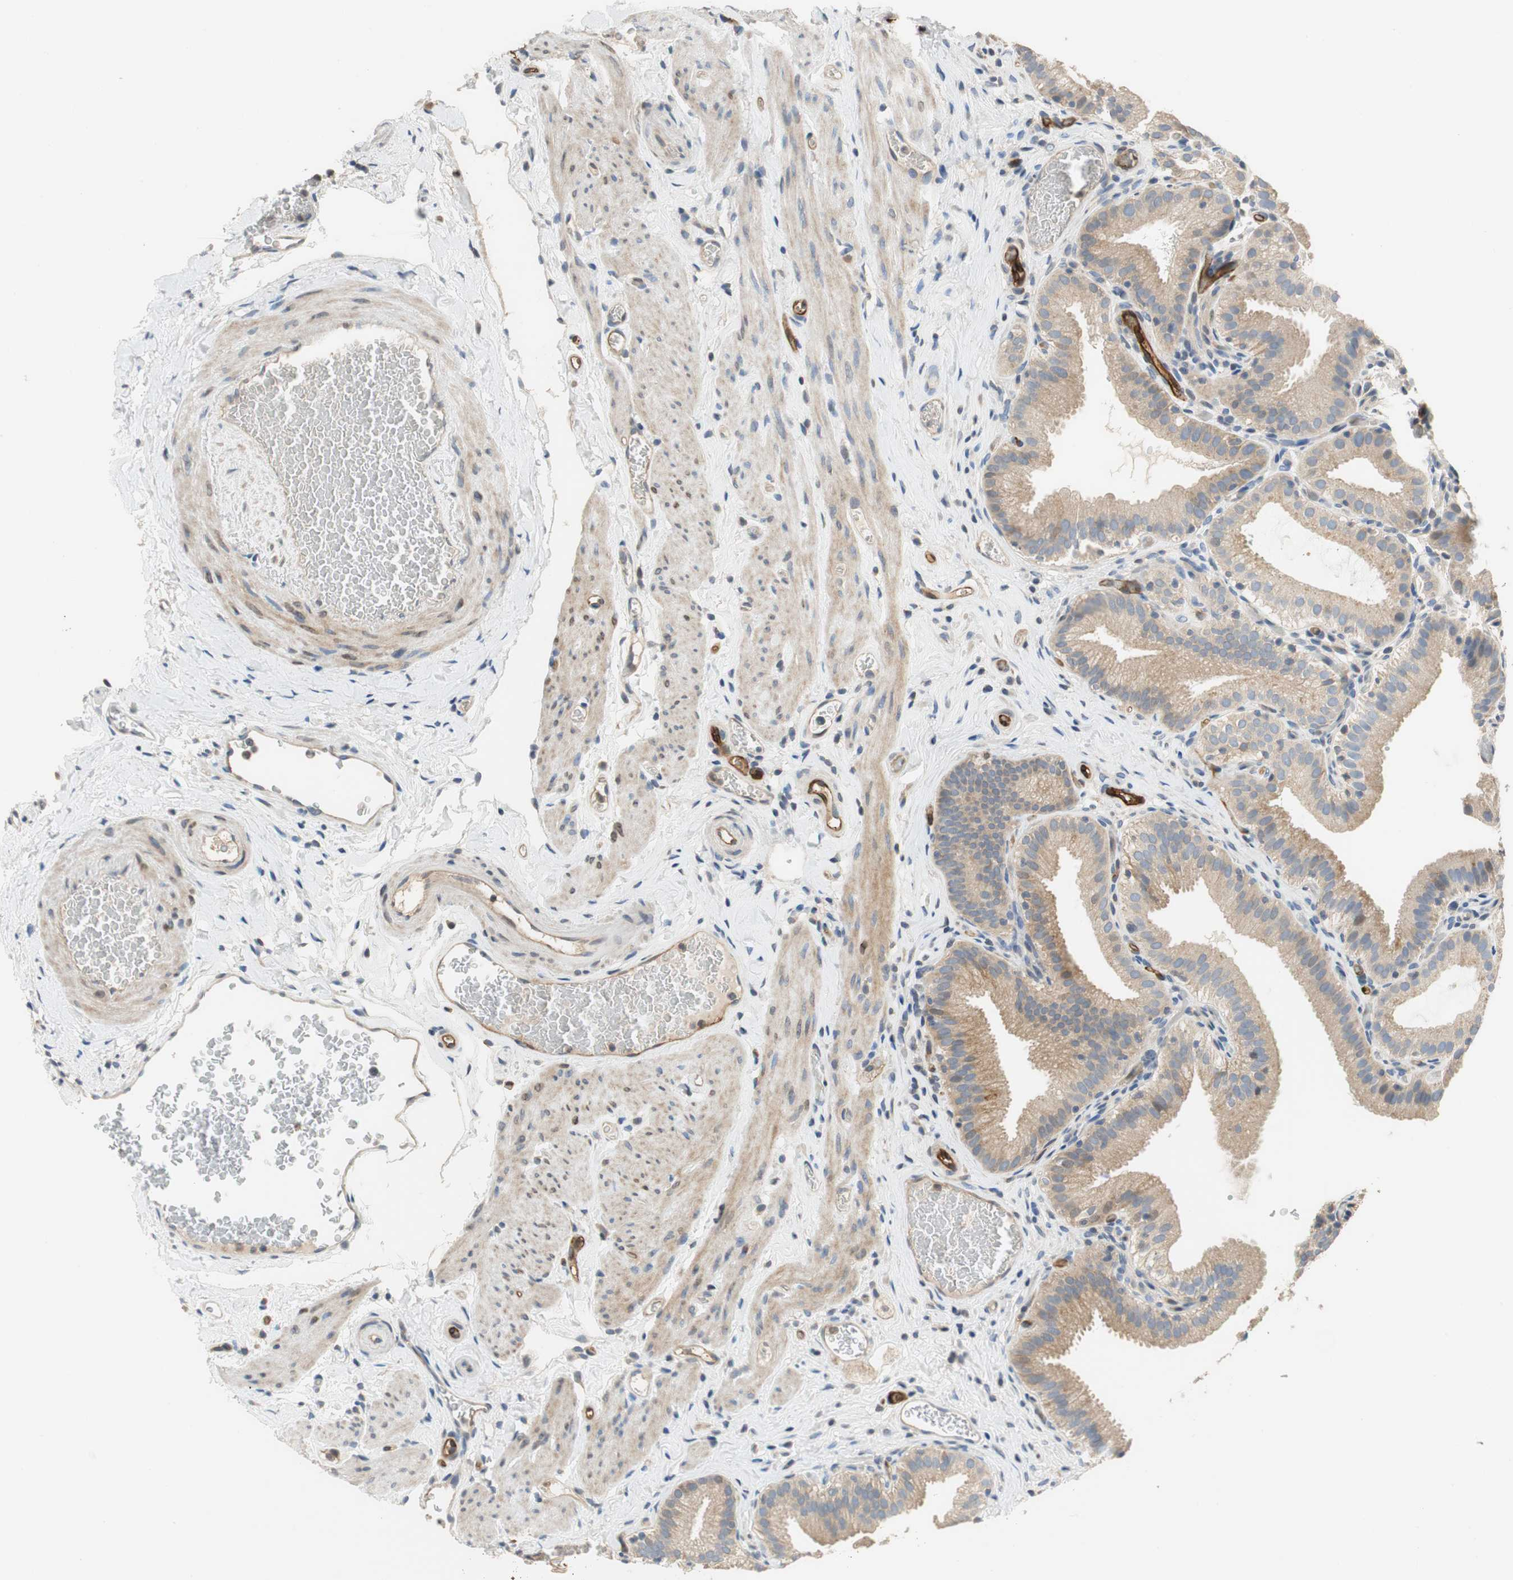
{"staining": {"intensity": "weak", "quantity": ">75%", "location": "cytoplasmic/membranous"}, "tissue": "gallbladder", "cell_type": "Glandular cells", "image_type": "normal", "snomed": [{"axis": "morphology", "description": "Normal tissue, NOS"}, {"axis": "topography", "description": "Gallbladder"}], "caption": "Immunohistochemical staining of normal gallbladder demonstrates low levels of weak cytoplasmic/membranous staining in about >75% of glandular cells. (brown staining indicates protein expression, while blue staining denotes nuclei).", "gene": "ALPL", "patient": {"sex": "male", "age": 54}}